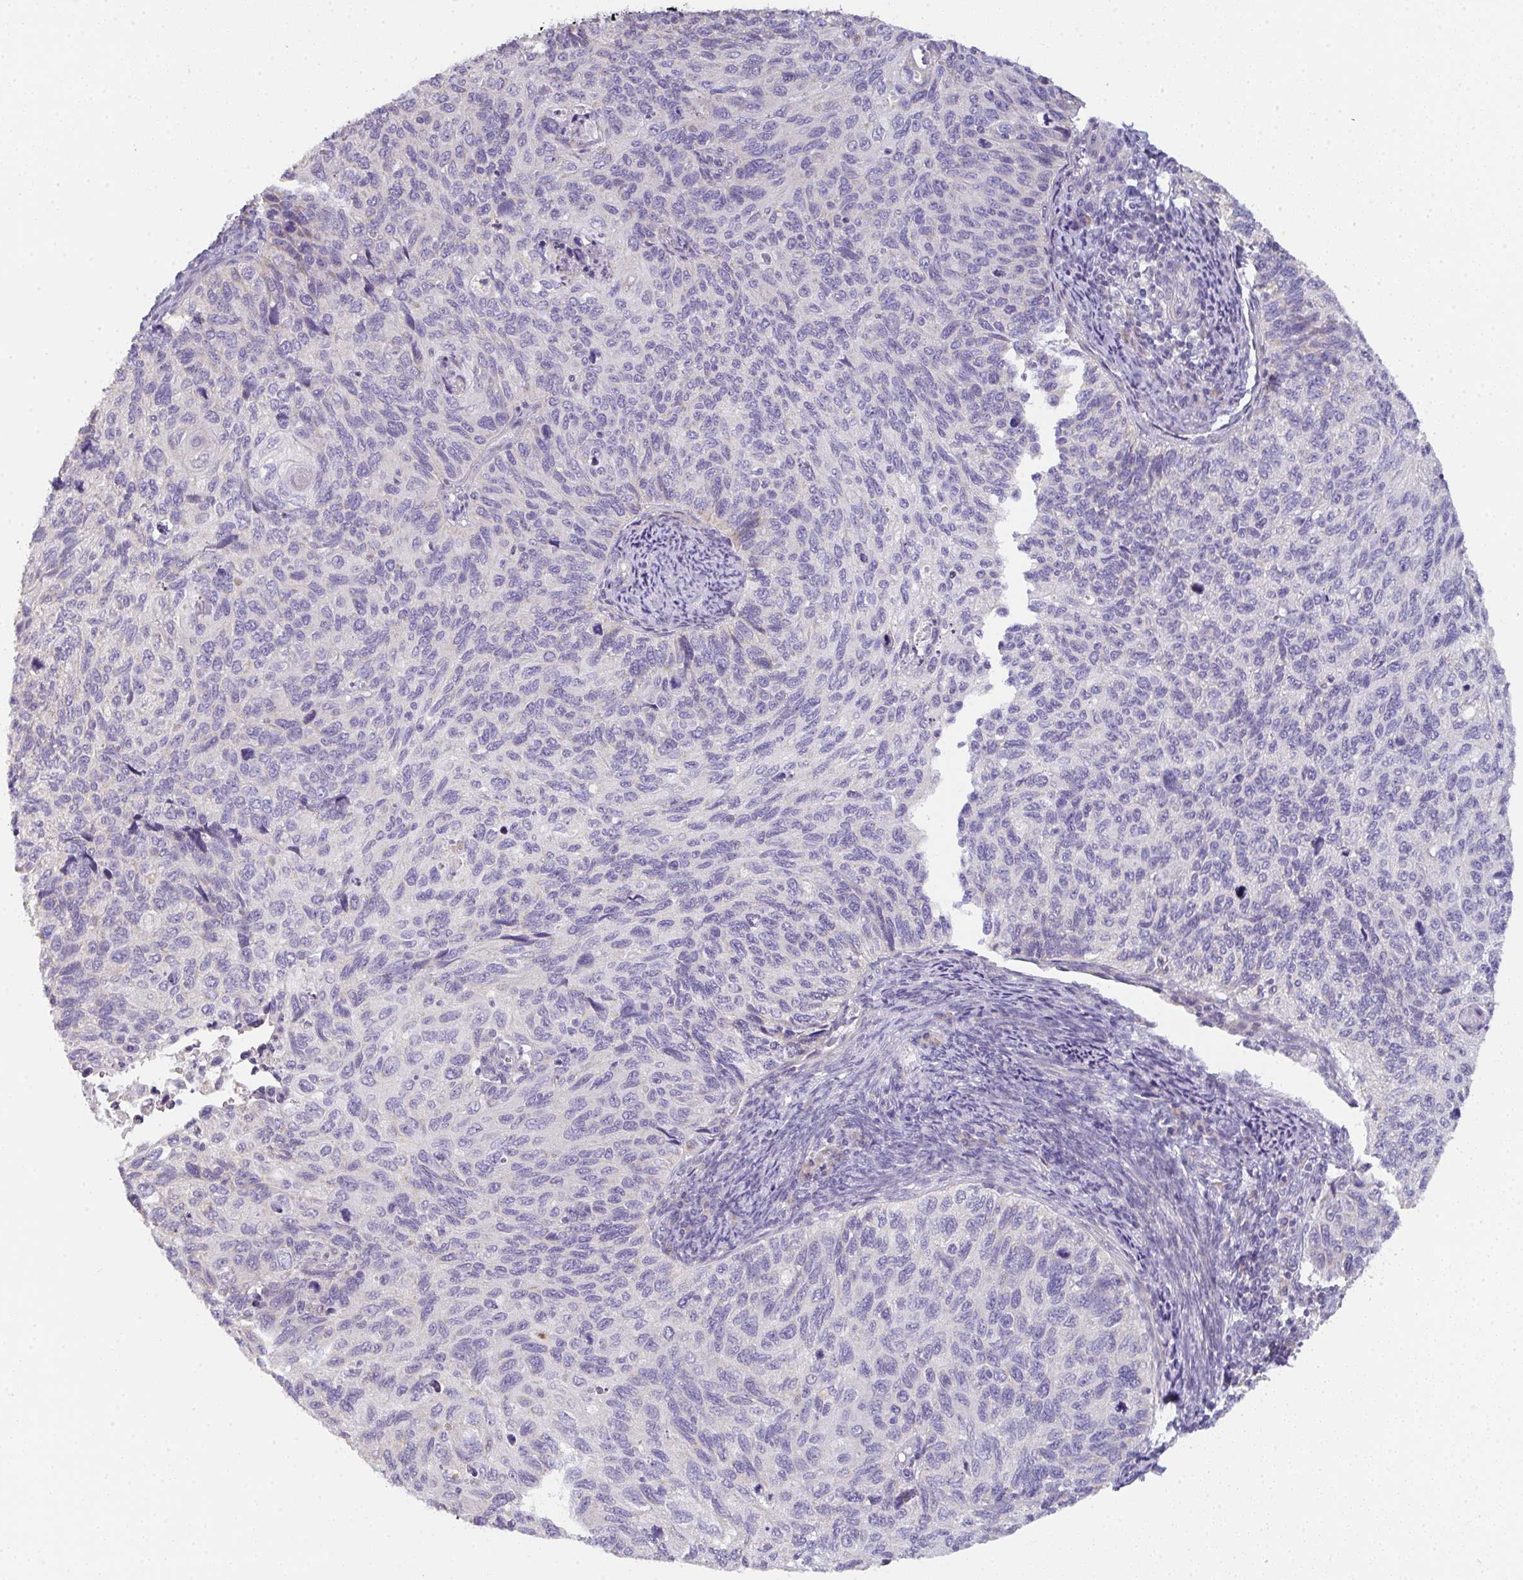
{"staining": {"intensity": "negative", "quantity": "none", "location": "none"}, "tissue": "cervical cancer", "cell_type": "Tumor cells", "image_type": "cancer", "snomed": [{"axis": "morphology", "description": "Squamous cell carcinoma, NOS"}, {"axis": "topography", "description": "Cervix"}], "caption": "DAB (3,3'-diaminobenzidine) immunohistochemical staining of cervical squamous cell carcinoma displays no significant staining in tumor cells.", "gene": "CACNA1S", "patient": {"sex": "female", "age": 70}}